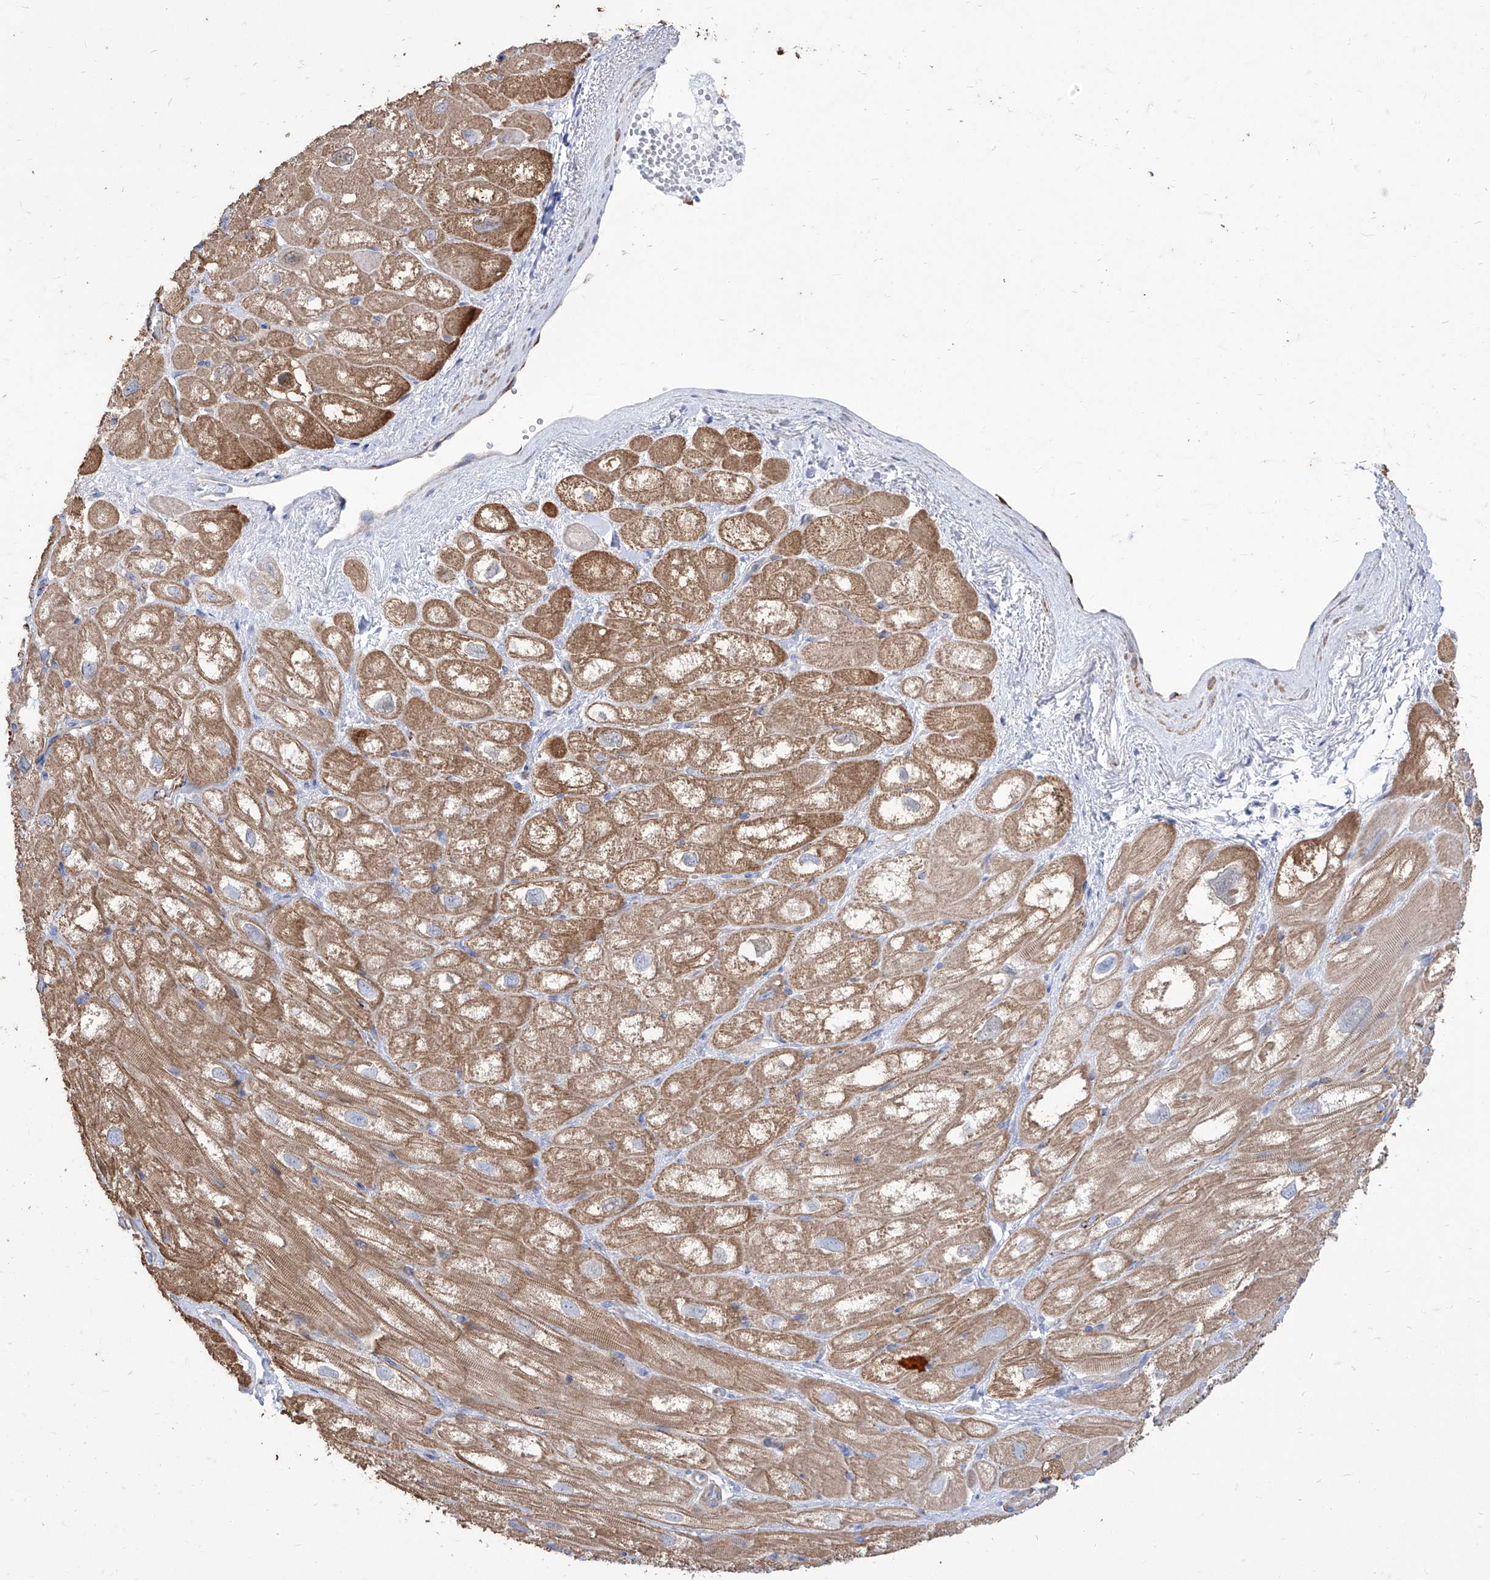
{"staining": {"intensity": "moderate", "quantity": ">75%", "location": "cytoplasmic/membranous"}, "tissue": "heart muscle", "cell_type": "Cardiomyocytes", "image_type": "normal", "snomed": [{"axis": "morphology", "description": "Normal tissue, NOS"}, {"axis": "topography", "description": "Heart"}], "caption": "Moderate cytoplasmic/membranous positivity is present in approximately >75% of cardiomyocytes in benign heart muscle.", "gene": "C1orf74", "patient": {"sex": "male", "age": 50}}